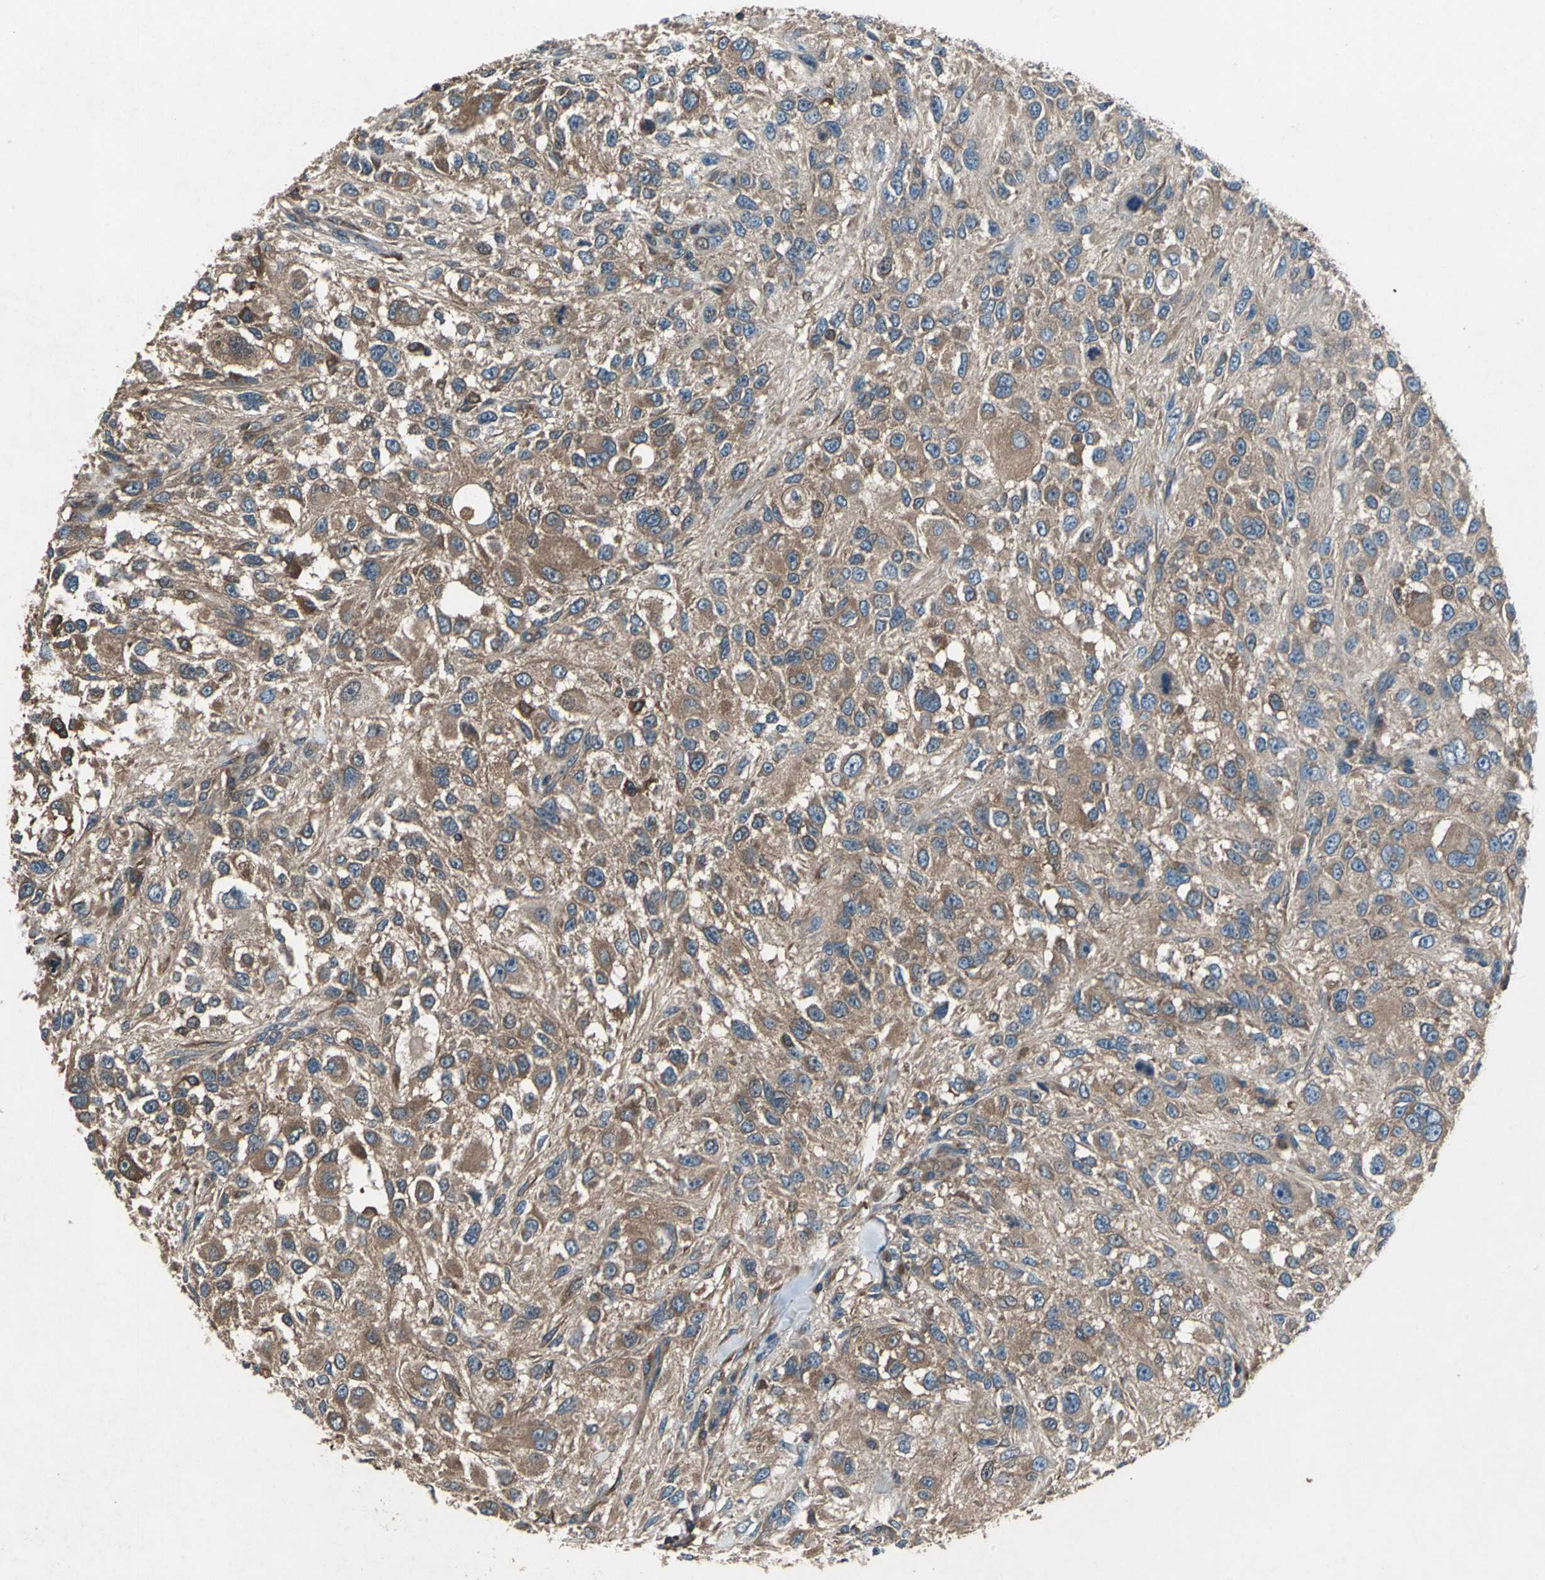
{"staining": {"intensity": "strong", "quantity": ">75%", "location": "cytoplasmic/membranous"}, "tissue": "melanoma", "cell_type": "Tumor cells", "image_type": "cancer", "snomed": [{"axis": "morphology", "description": "Necrosis, NOS"}, {"axis": "morphology", "description": "Malignant melanoma, NOS"}, {"axis": "topography", "description": "Skin"}], "caption": "A photomicrograph showing strong cytoplasmic/membranous staining in about >75% of tumor cells in melanoma, as visualized by brown immunohistochemical staining.", "gene": "CAPN1", "patient": {"sex": "female", "age": 87}}